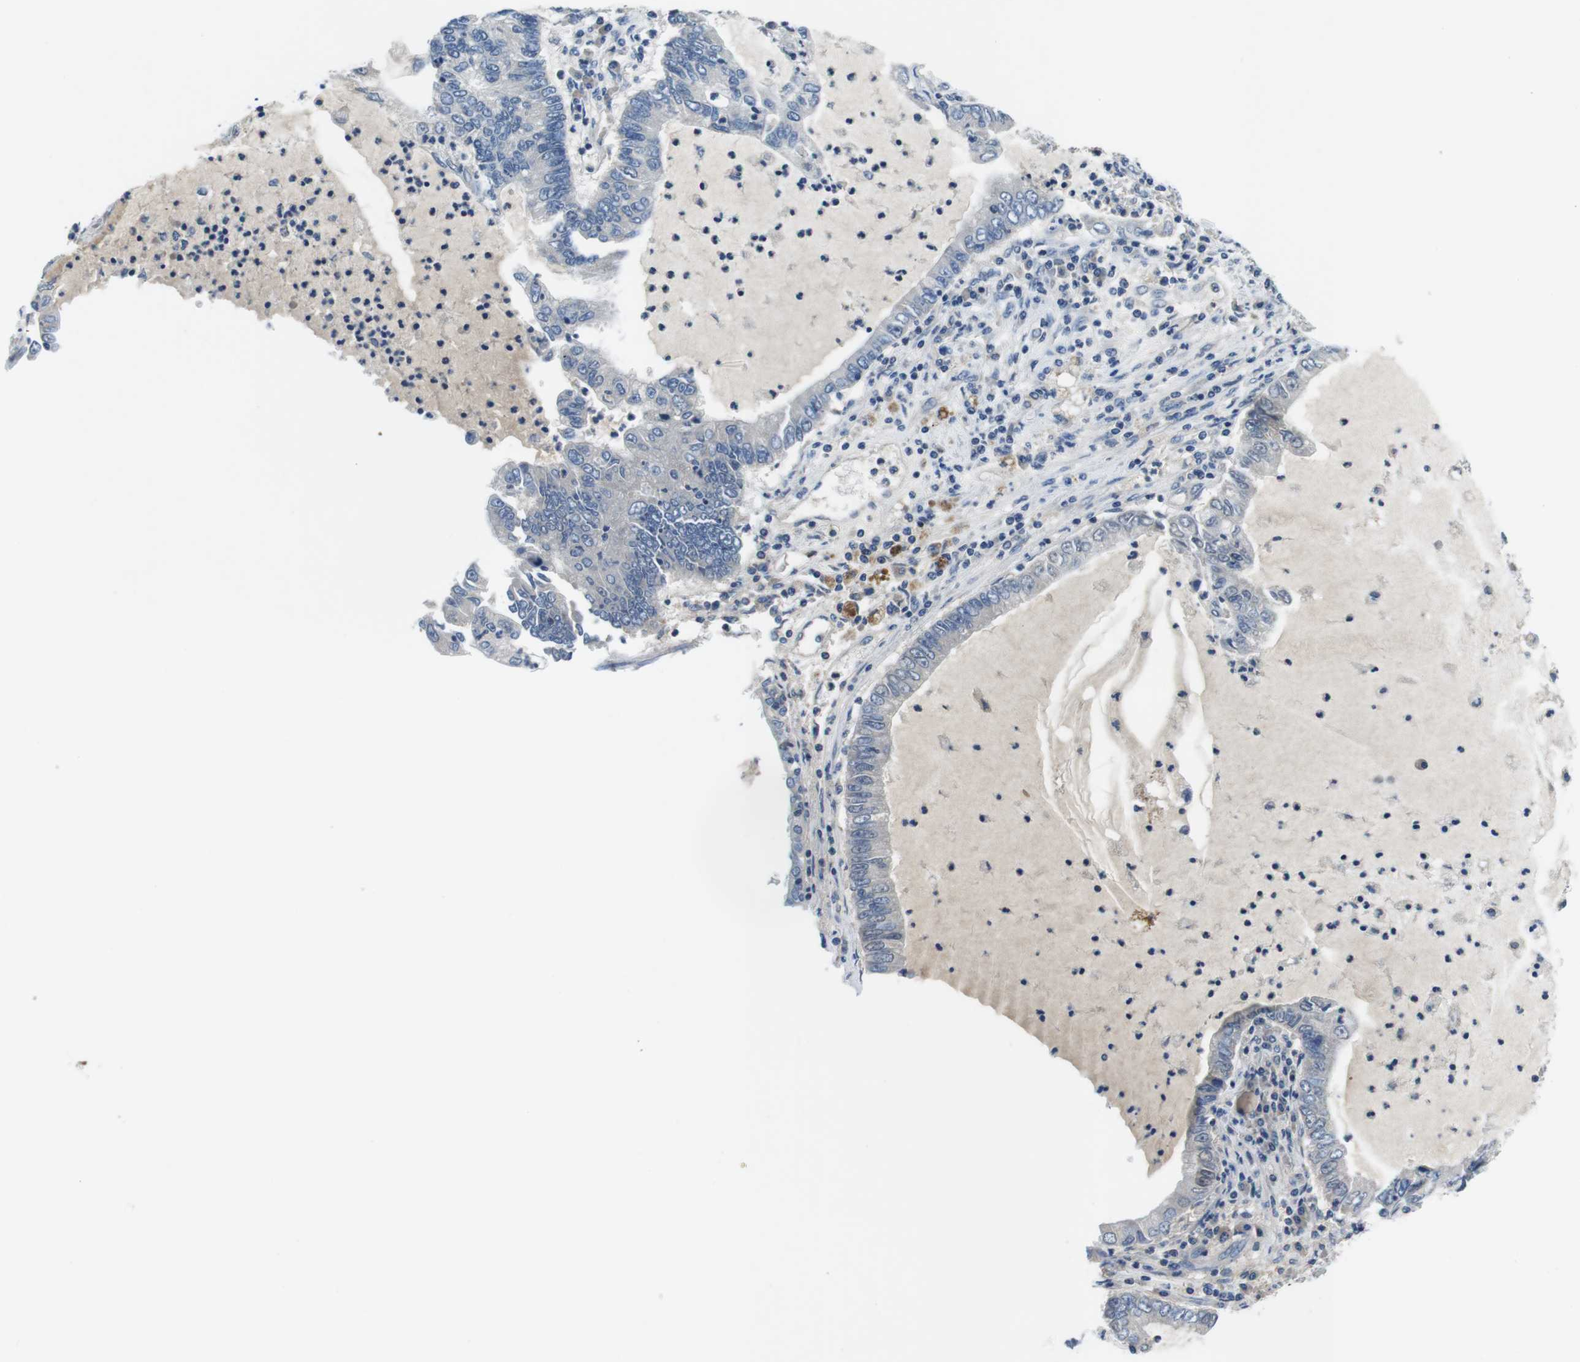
{"staining": {"intensity": "negative", "quantity": "none", "location": "none"}, "tissue": "lung cancer", "cell_type": "Tumor cells", "image_type": "cancer", "snomed": [{"axis": "morphology", "description": "Adenocarcinoma, NOS"}, {"axis": "topography", "description": "Lung"}], "caption": "A micrograph of human lung cancer is negative for staining in tumor cells.", "gene": "PIK3CD", "patient": {"sex": "female", "age": 51}}